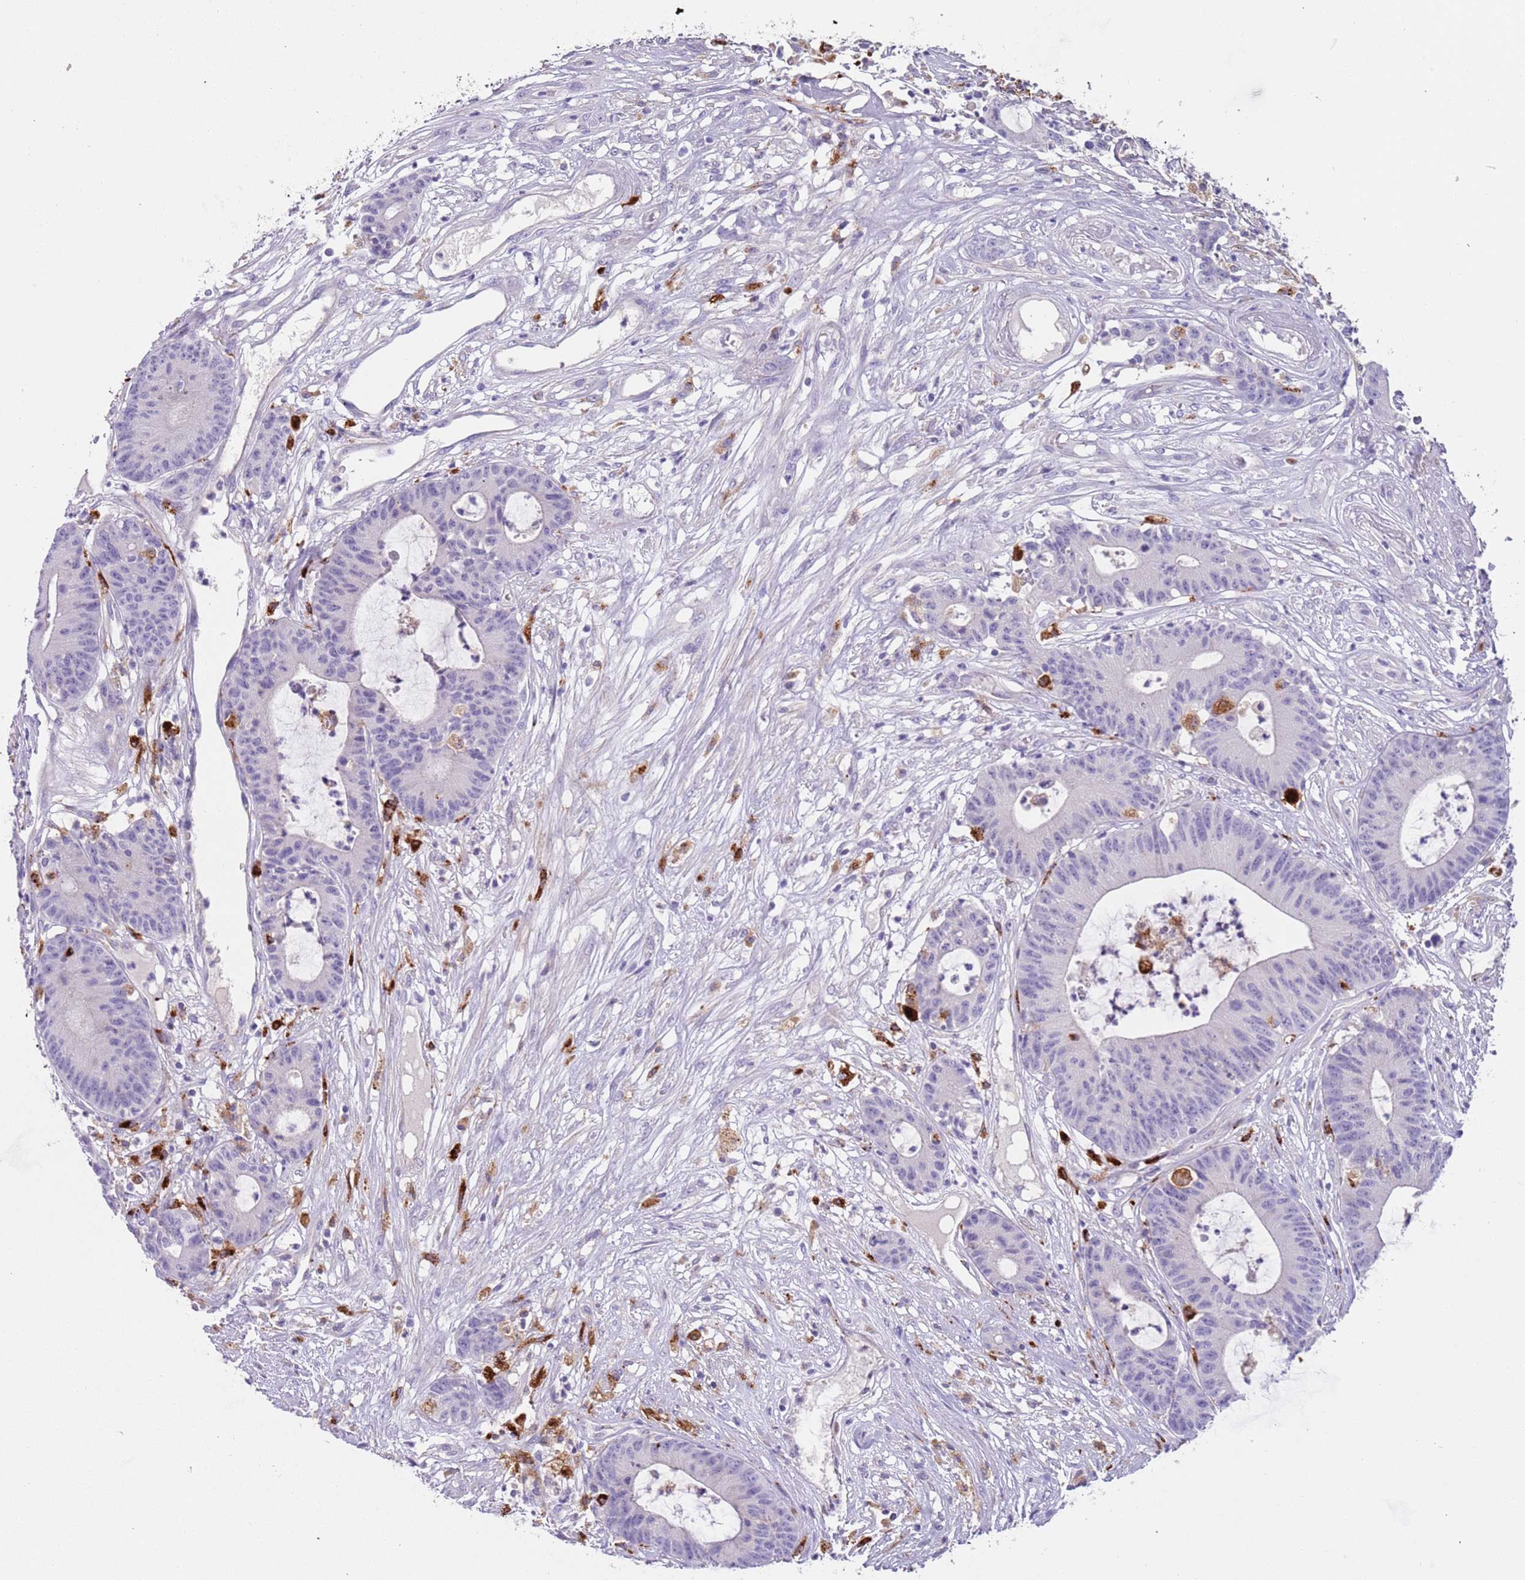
{"staining": {"intensity": "negative", "quantity": "none", "location": "none"}, "tissue": "colorectal cancer", "cell_type": "Tumor cells", "image_type": "cancer", "snomed": [{"axis": "morphology", "description": "Adenocarcinoma, NOS"}, {"axis": "topography", "description": "Colon"}], "caption": "DAB immunohistochemical staining of colorectal cancer (adenocarcinoma) demonstrates no significant expression in tumor cells.", "gene": "LRRN3", "patient": {"sex": "female", "age": 84}}